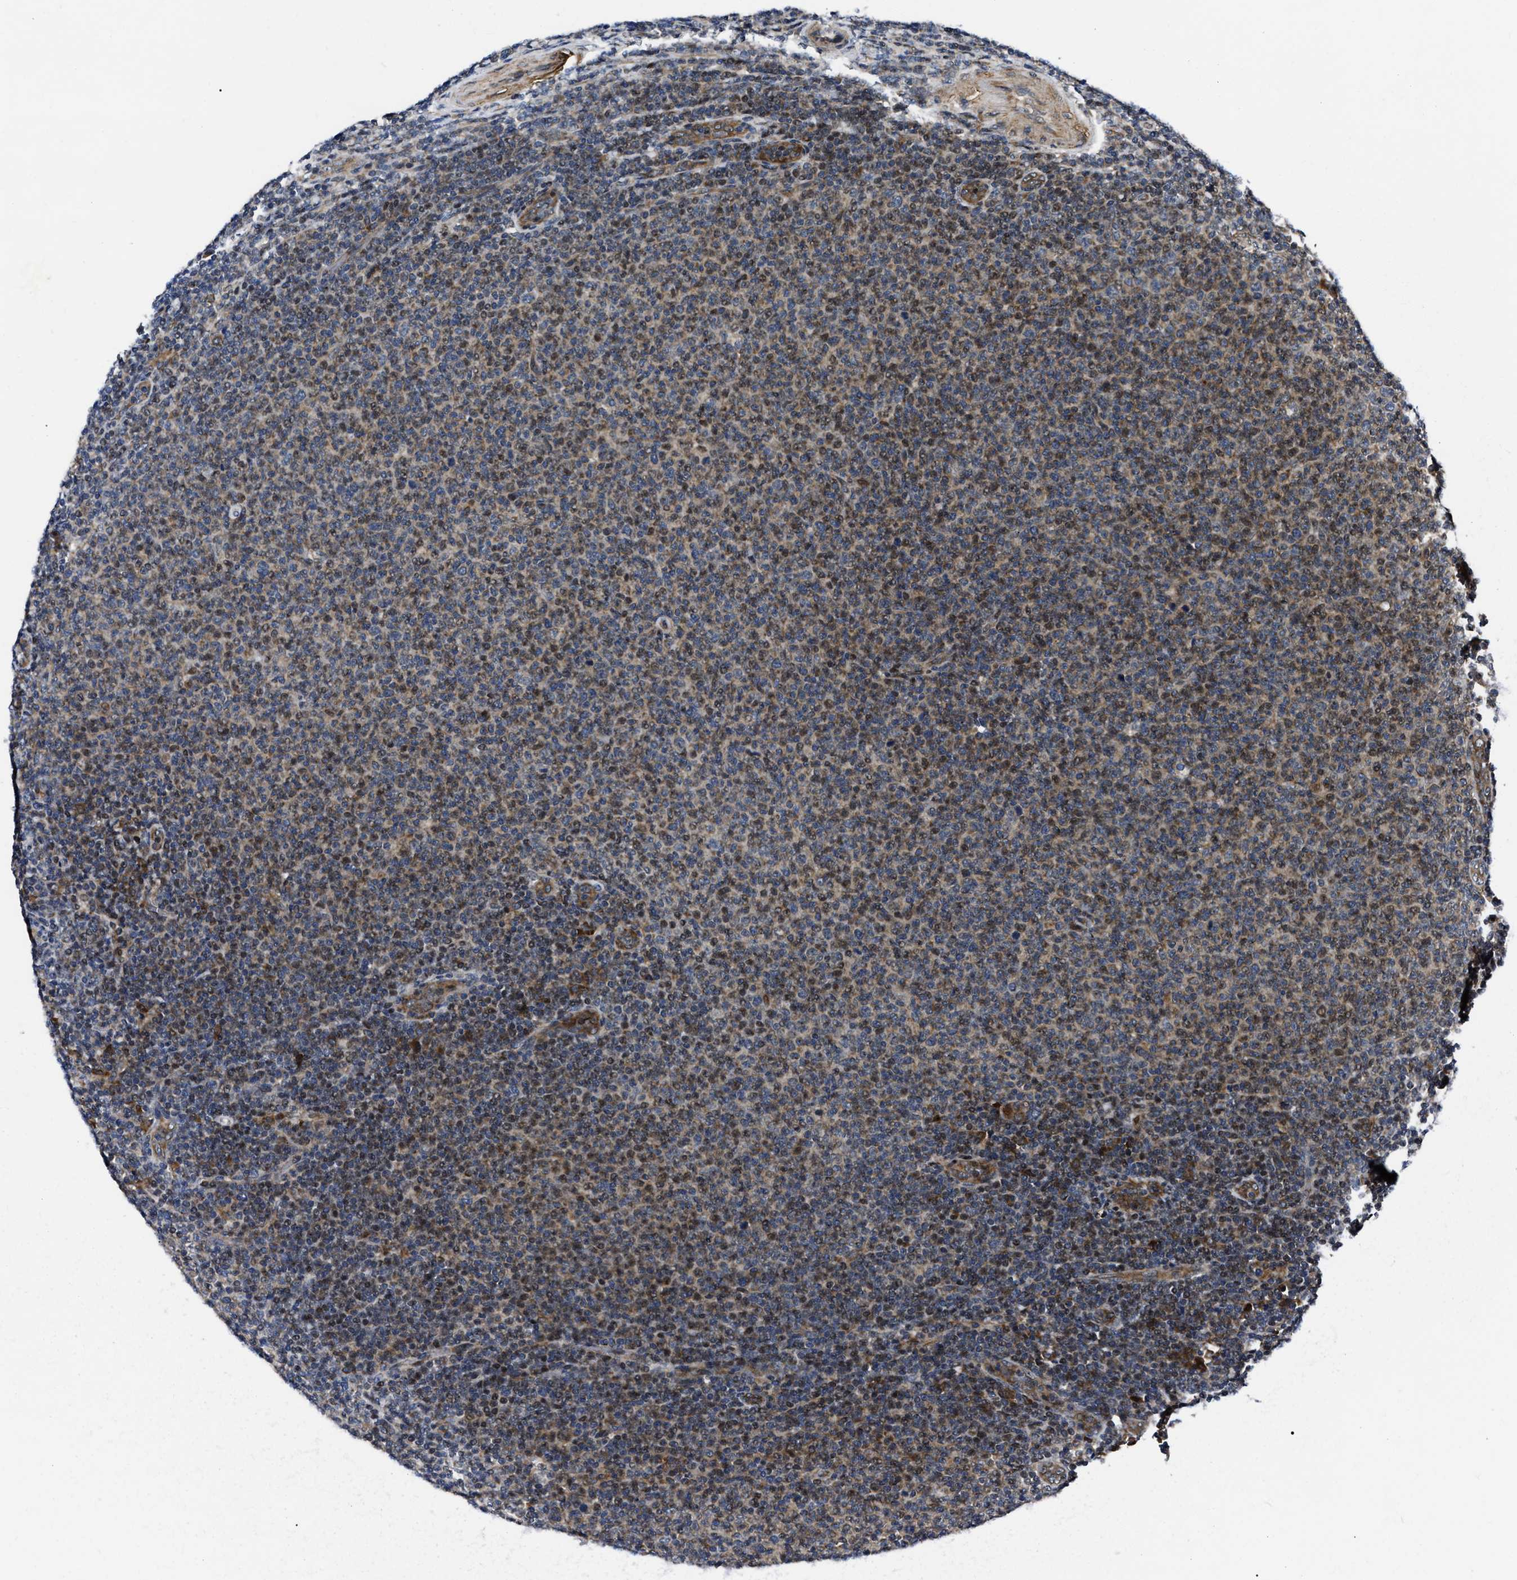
{"staining": {"intensity": "moderate", "quantity": ">75%", "location": "cytoplasmic/membranous"}, "tissue": "lymphoma", "cell_type": "Tumor cells", "image_type": "cancer", "snomed": [{"axis": "morphology", "description": "Malignant lymphoma, non-Hodgkin's type, Low grade"}, {"axis": "topography", "description": "Lymph node"}], "caption": "Tumor cells reveal moderate cytoplasmic/membranous expression in about >75% of cells in lymphoma. Using DAB (3,3'-diaminobenzidine) (brown) and hematoxylin (blue) stains, captured at high magnification using brightfield microscopy.", "gene": "PPWD1", "patient": {"sex": "male", "age": 66}}